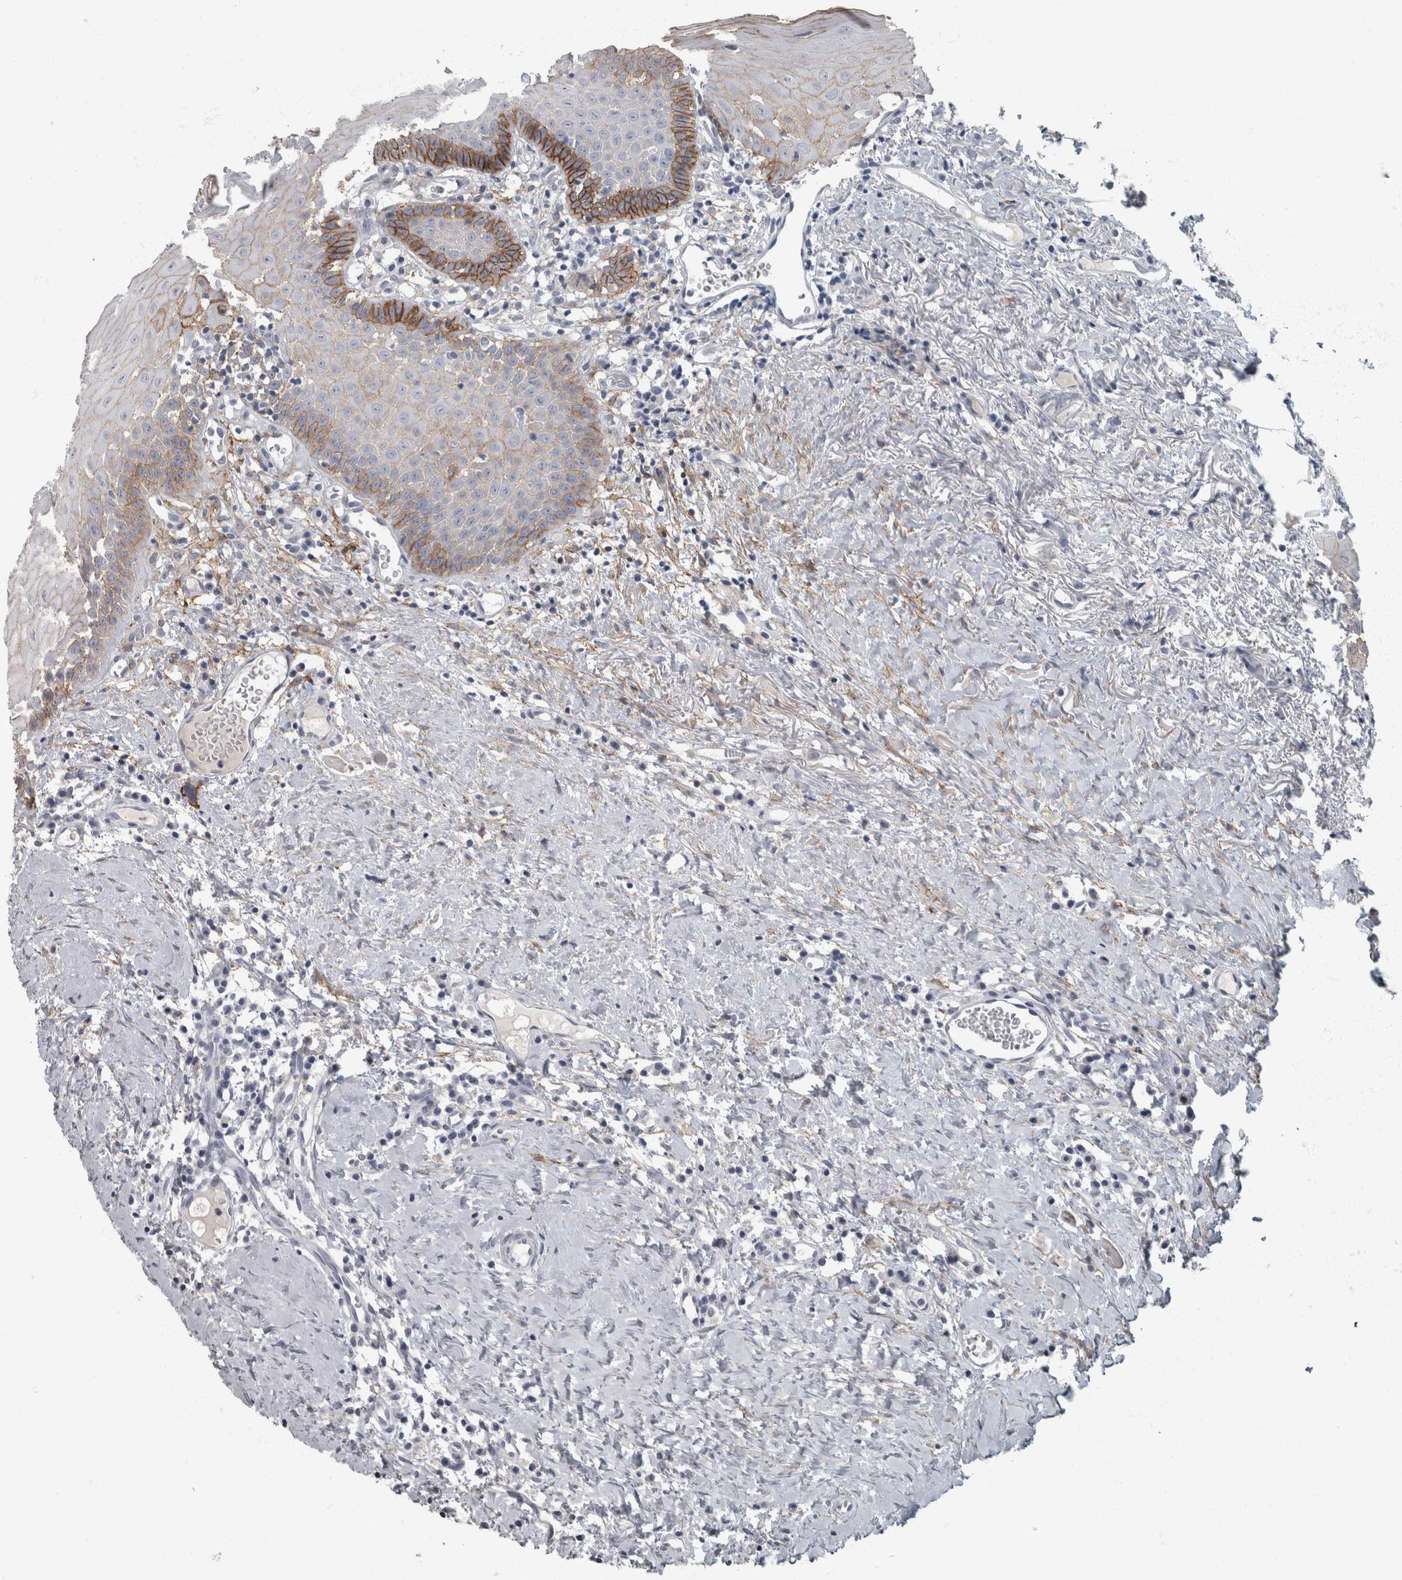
{"staining": {"intensity": "strong", "quantity": "<25%", "location": "cytoplasmic/membranous"}, "tissue": "oral mucosa", "cell_type": "Squamous epithelial cells", "image_type": "normal", "snomed": [{"axis": "morphology", "description": "Normal tissue, NOS"}, {"axis": "topography", "description": "Skeletal muscle"}, {"axis": "topography", "description": "Oral tissue"}, {"axis": "topography", "description": "Peripheral nerve tissue"}], "caption": "Protein expression analysis of normal oral mucosa exhibits strong cytoplasmic/membranous staining in approximately <25% of squamous epithelial cells. The staining is performed using DAB brown chromogen to label protein expression. The nuclei are counter-stained blue using hematoxylin.", "gene": "DSG2", "patient": {"sex": "female", "age": 84}}